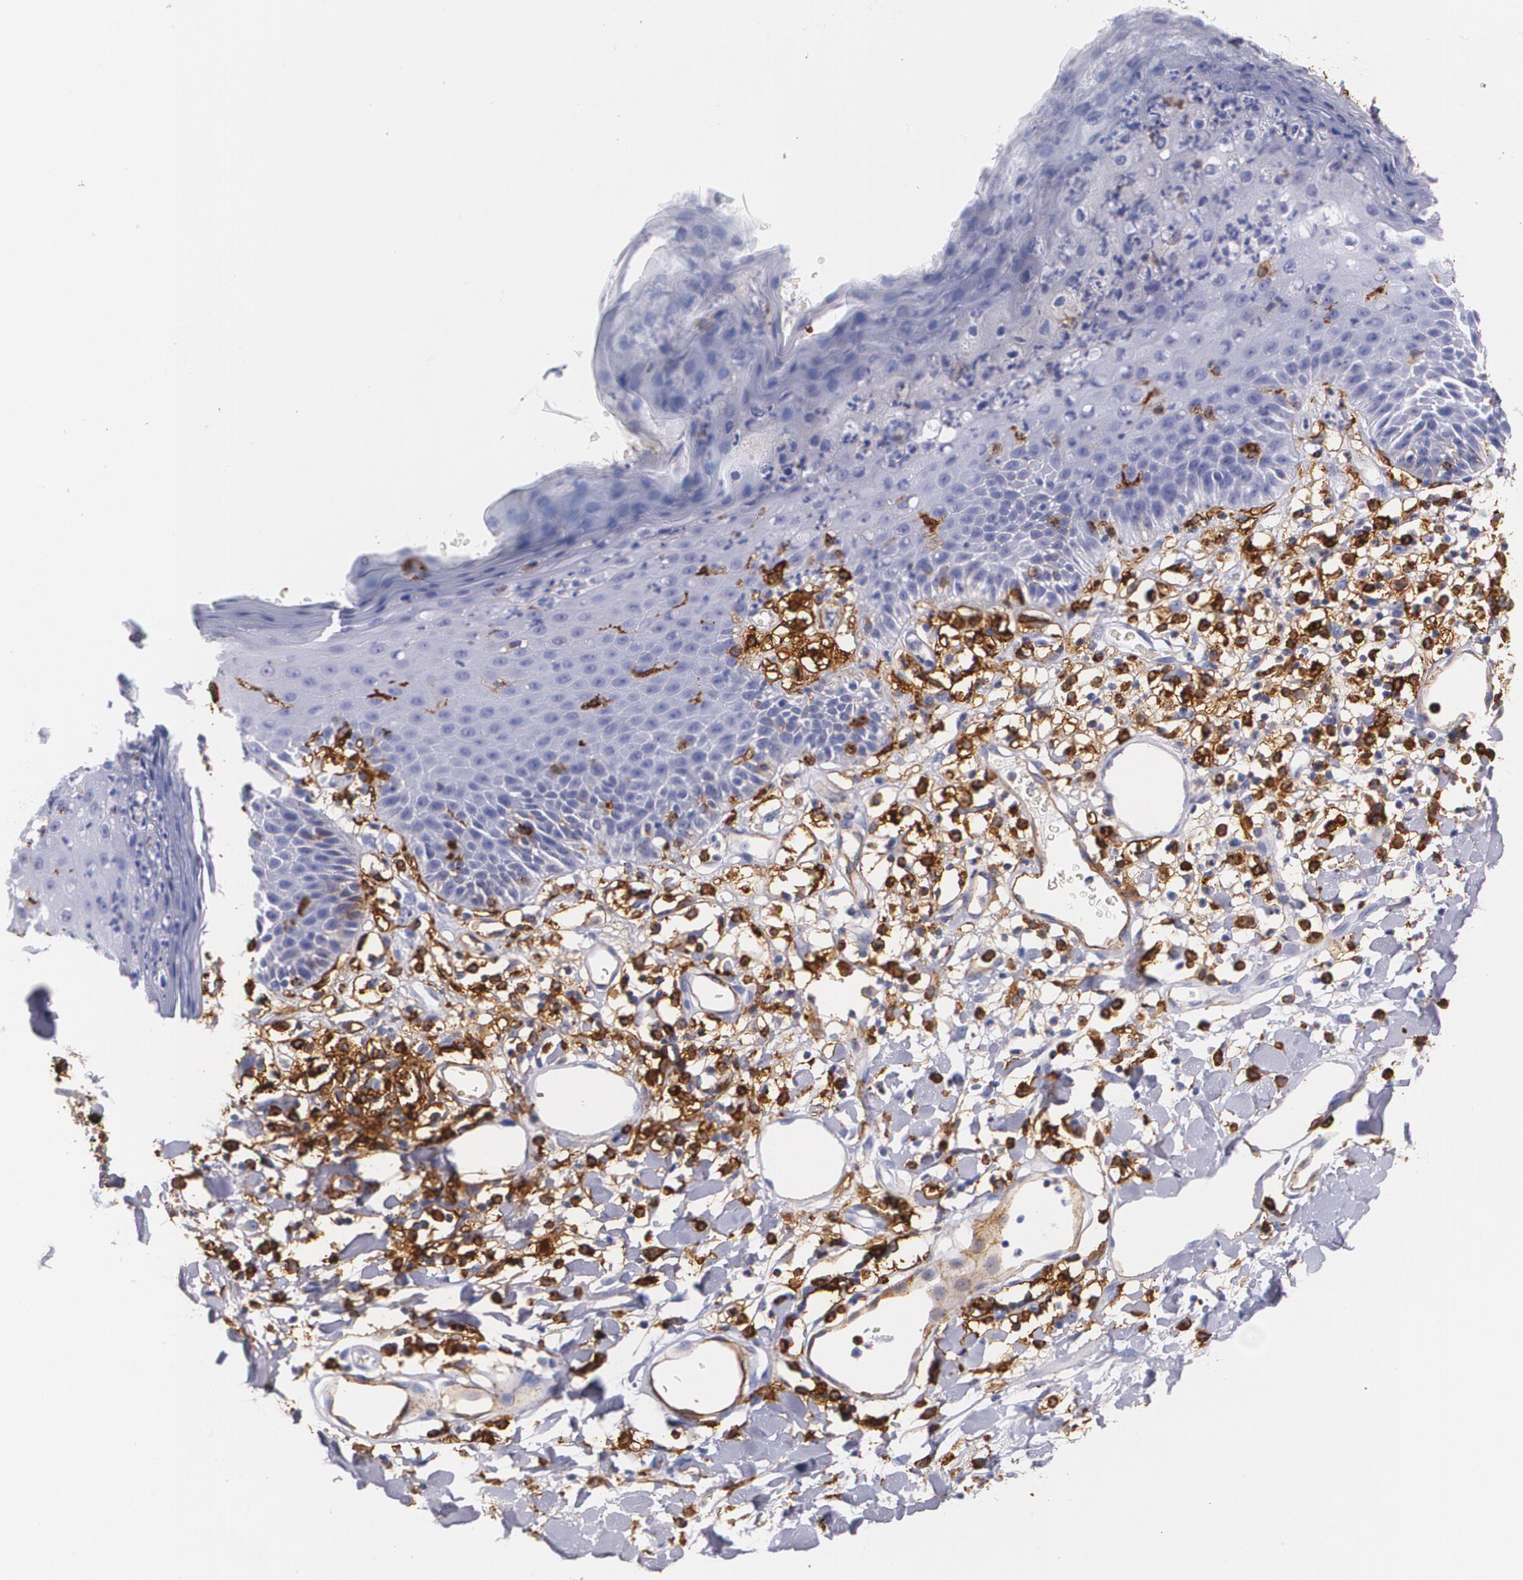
{"staining": {"intensity": "weak", "quantity": "<25%", "location": "cytoplasmic/membranous"}, "tissue": "skin", "cell_type": "Epidermal cells", "image_type": "normal", "snomed": [{"axis": "morphology", "description": "Normal tissue, NOS"}, {"axis": "topography", "description": "Vulva"}, {"axis": "topography", "description": "Peripheral nerve tissue"}], "caption": "Immunohistochemistry (IHC) of normal skin demonstrates no expression in epidermal cells. (Brightfield microscopy of DAB immunohistochemistry at high magnification).", "gene": "HLA", "patient": {"sex": "female", "age": 68}}